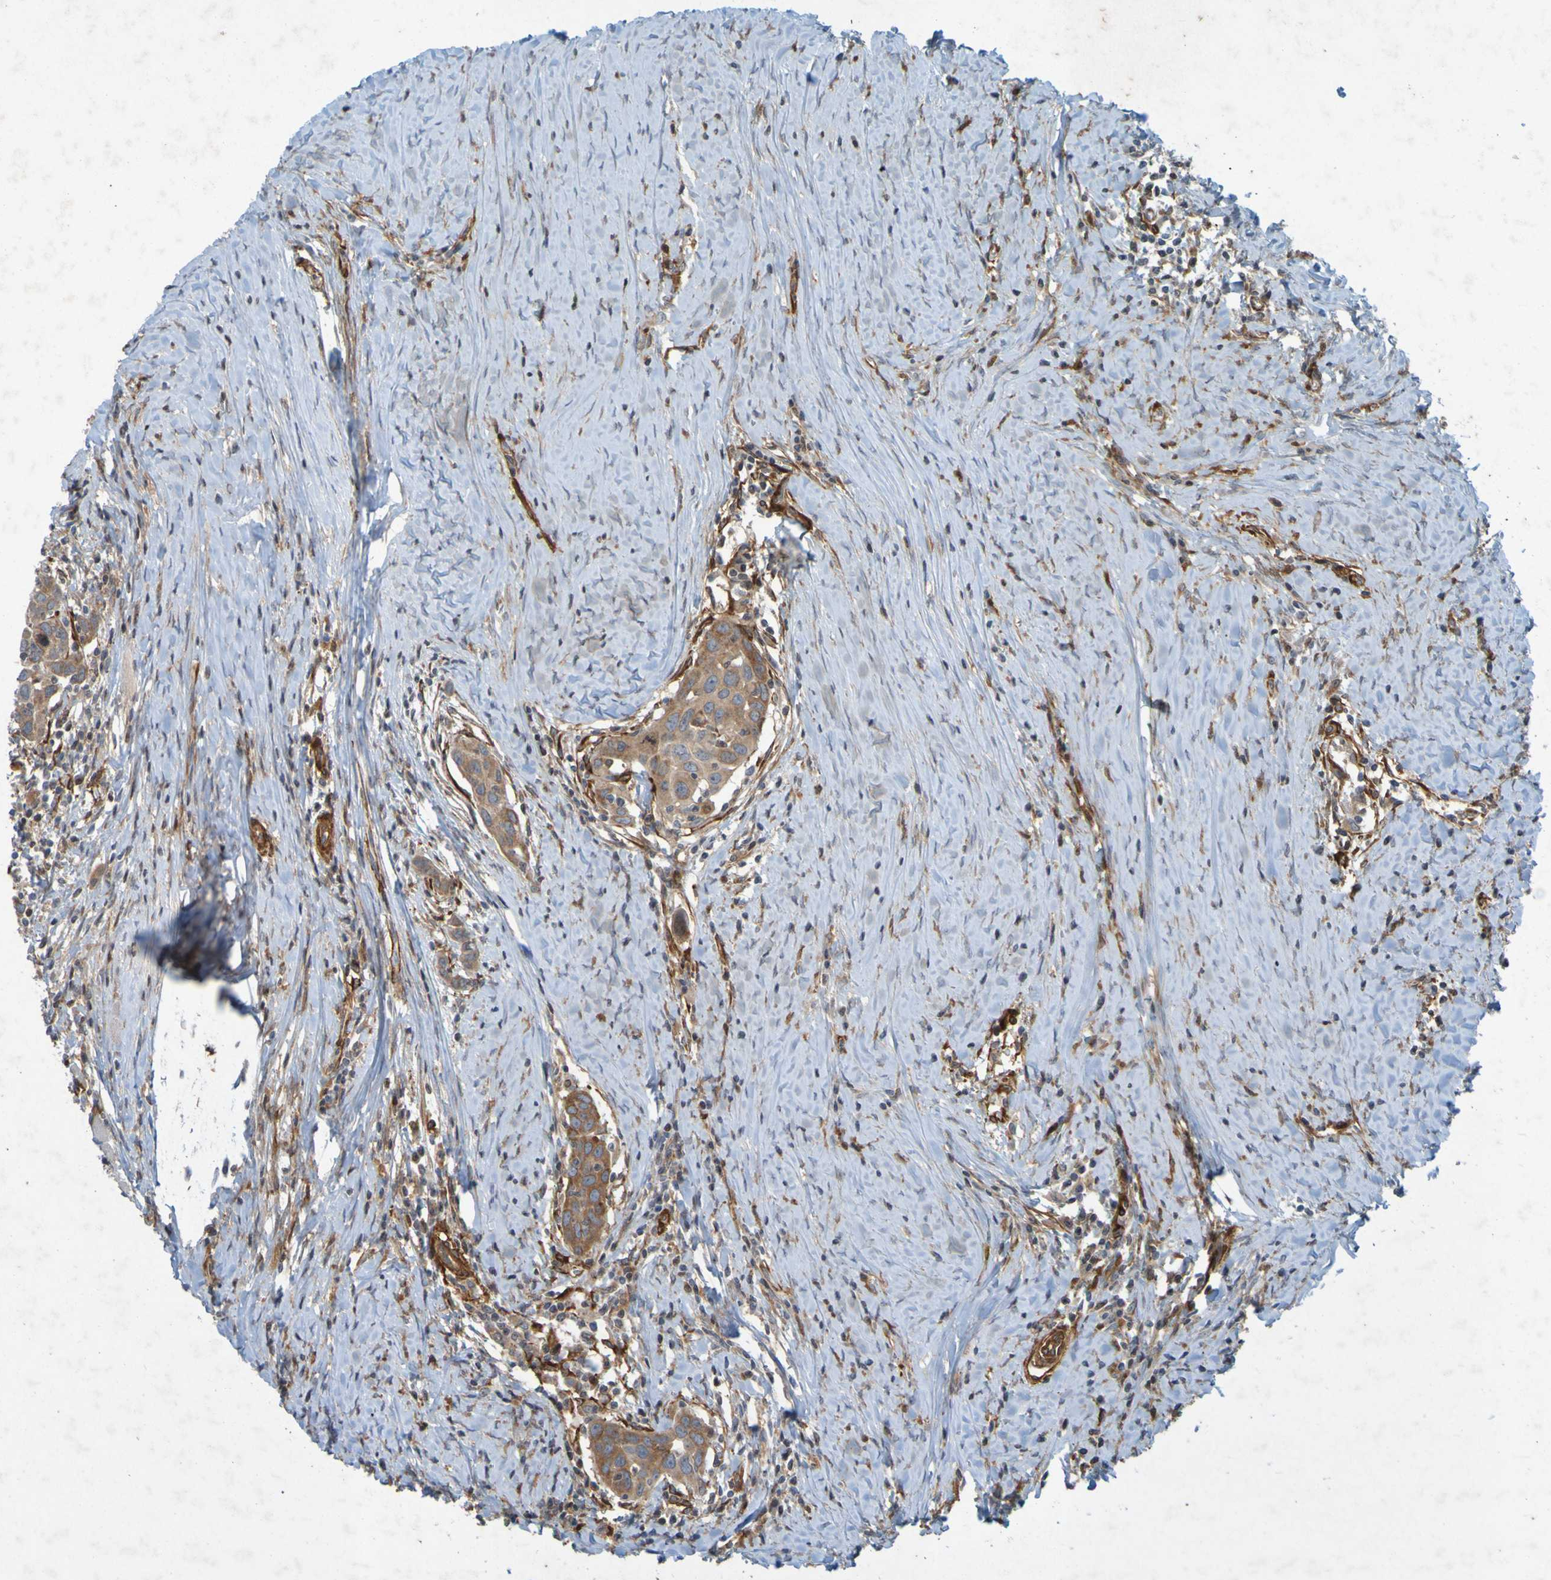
{"staining": {"intensity": "moderate", "quantity": ">75%", "location": "cytoplasmic/membranous"}, "tissue": "head and neck cancer", "cell_type": "Tumor cells", "image_type": "cancer", "snomed": [{"axis": "morphology", "description": "Squamous cell carcinoma, NOS"}, {"axis": "topography", "description": "Oral tissue"}, {"axis": "topography", "description": "Head-Neck"}], "caption": "Immunohistochemical staining of human head and neck cancer exhibits medium levels of moderate cytoplasmic/membranous protein positivity in about >75% of tumor cells.", "gene": "GUCY1A1", "patient": {"sex": "female", "age": 50}}